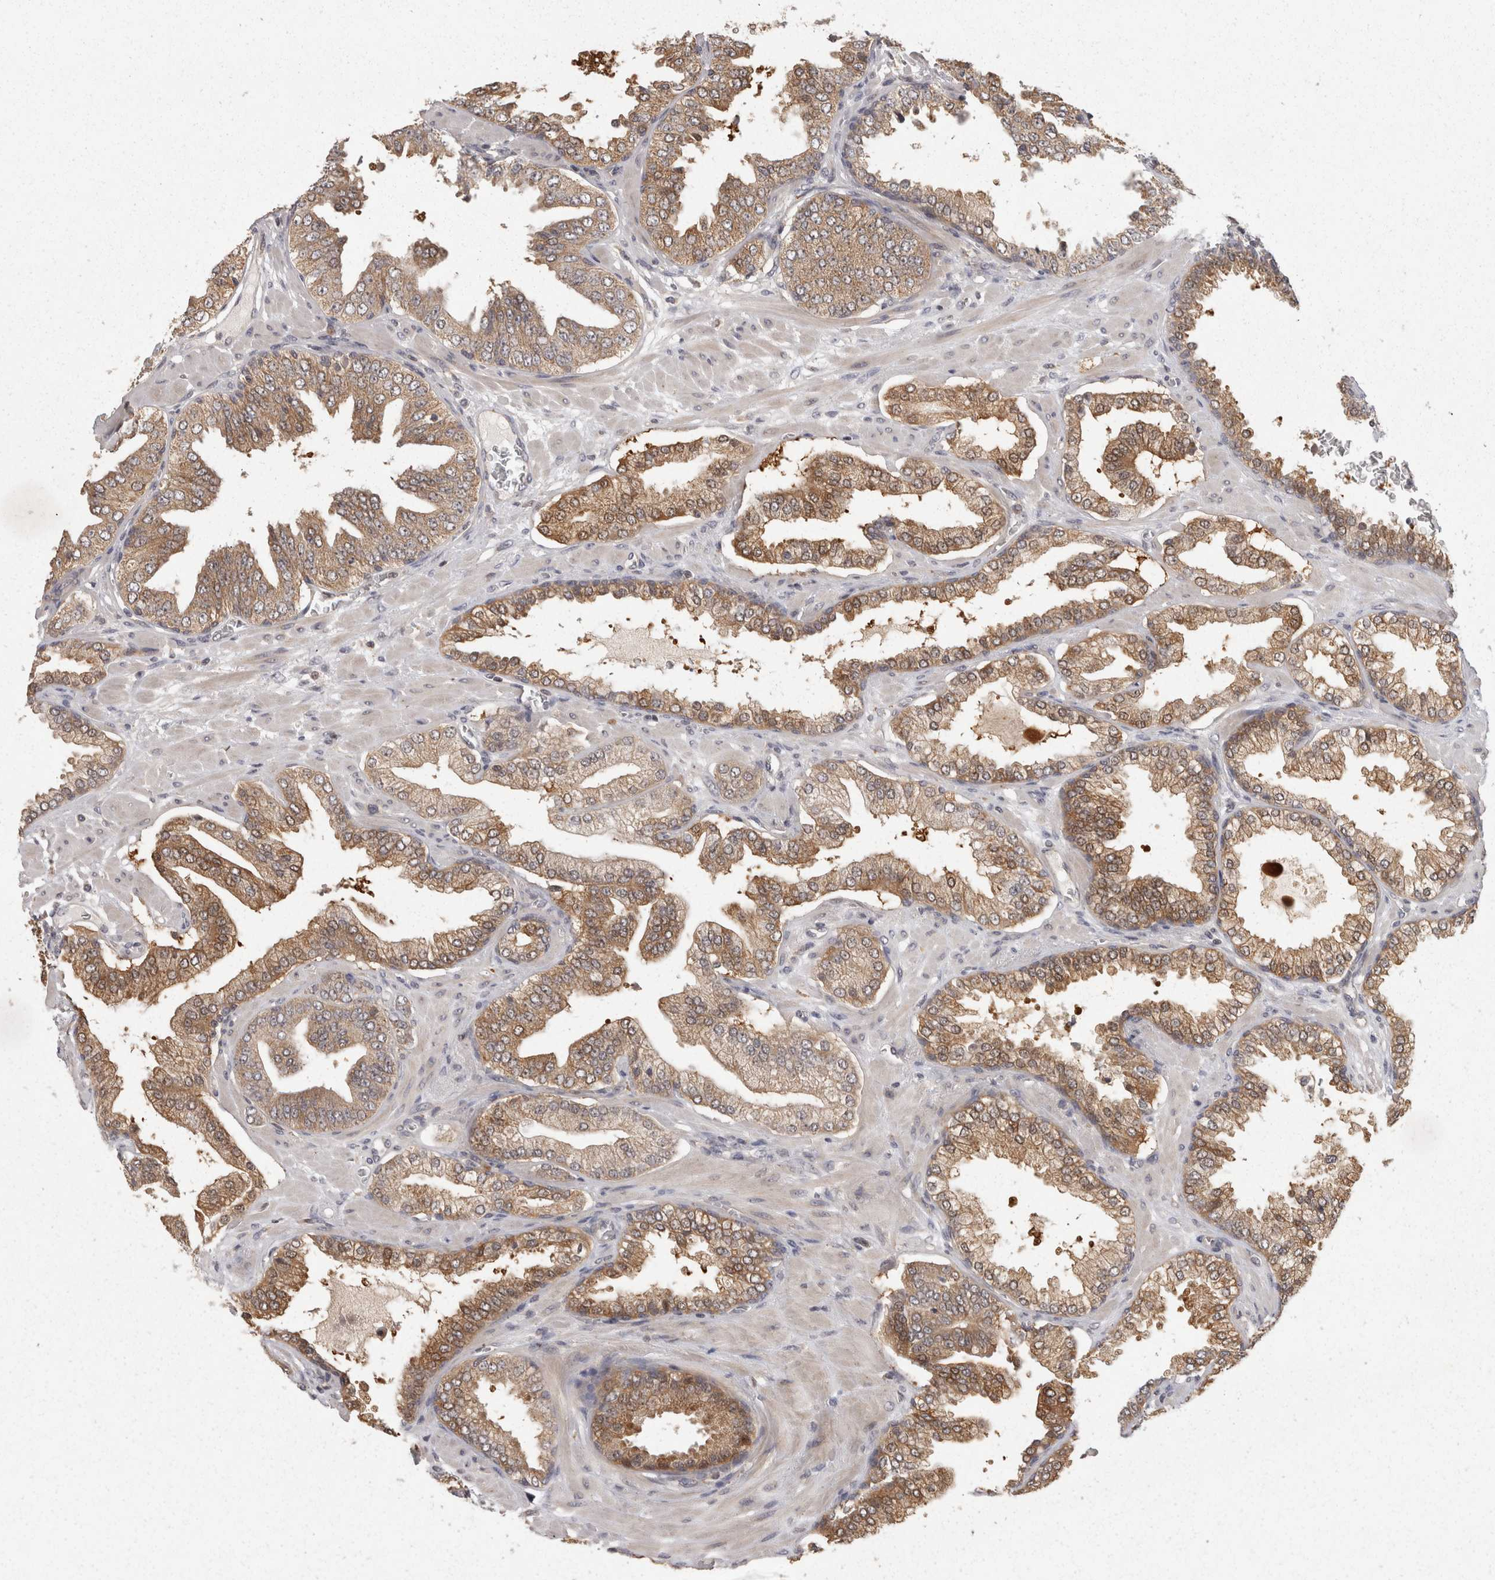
{"staining": {"intensity": "moderate", "quantity": ">75%", "location": "cytoplasmic/membranous"}, "tissue": "prostate cancer", "cell_type": "Tumor cells", "image_type": "cancer", "snomed": [{"axis": "morphology", "description": "Adenocarcinoma, Low grade"}, {"axis": "topography", "description": "Prostate"}], "caption": "Immunohistochemistry of prostate cancer (low-grade adenocarcinoma) displays medium levels of moderate cytoplasmic/membranous positivity in about >75% of tumor cells.", "gene": "ACAT2", "patient": {"sex": "male", "age": 62}}